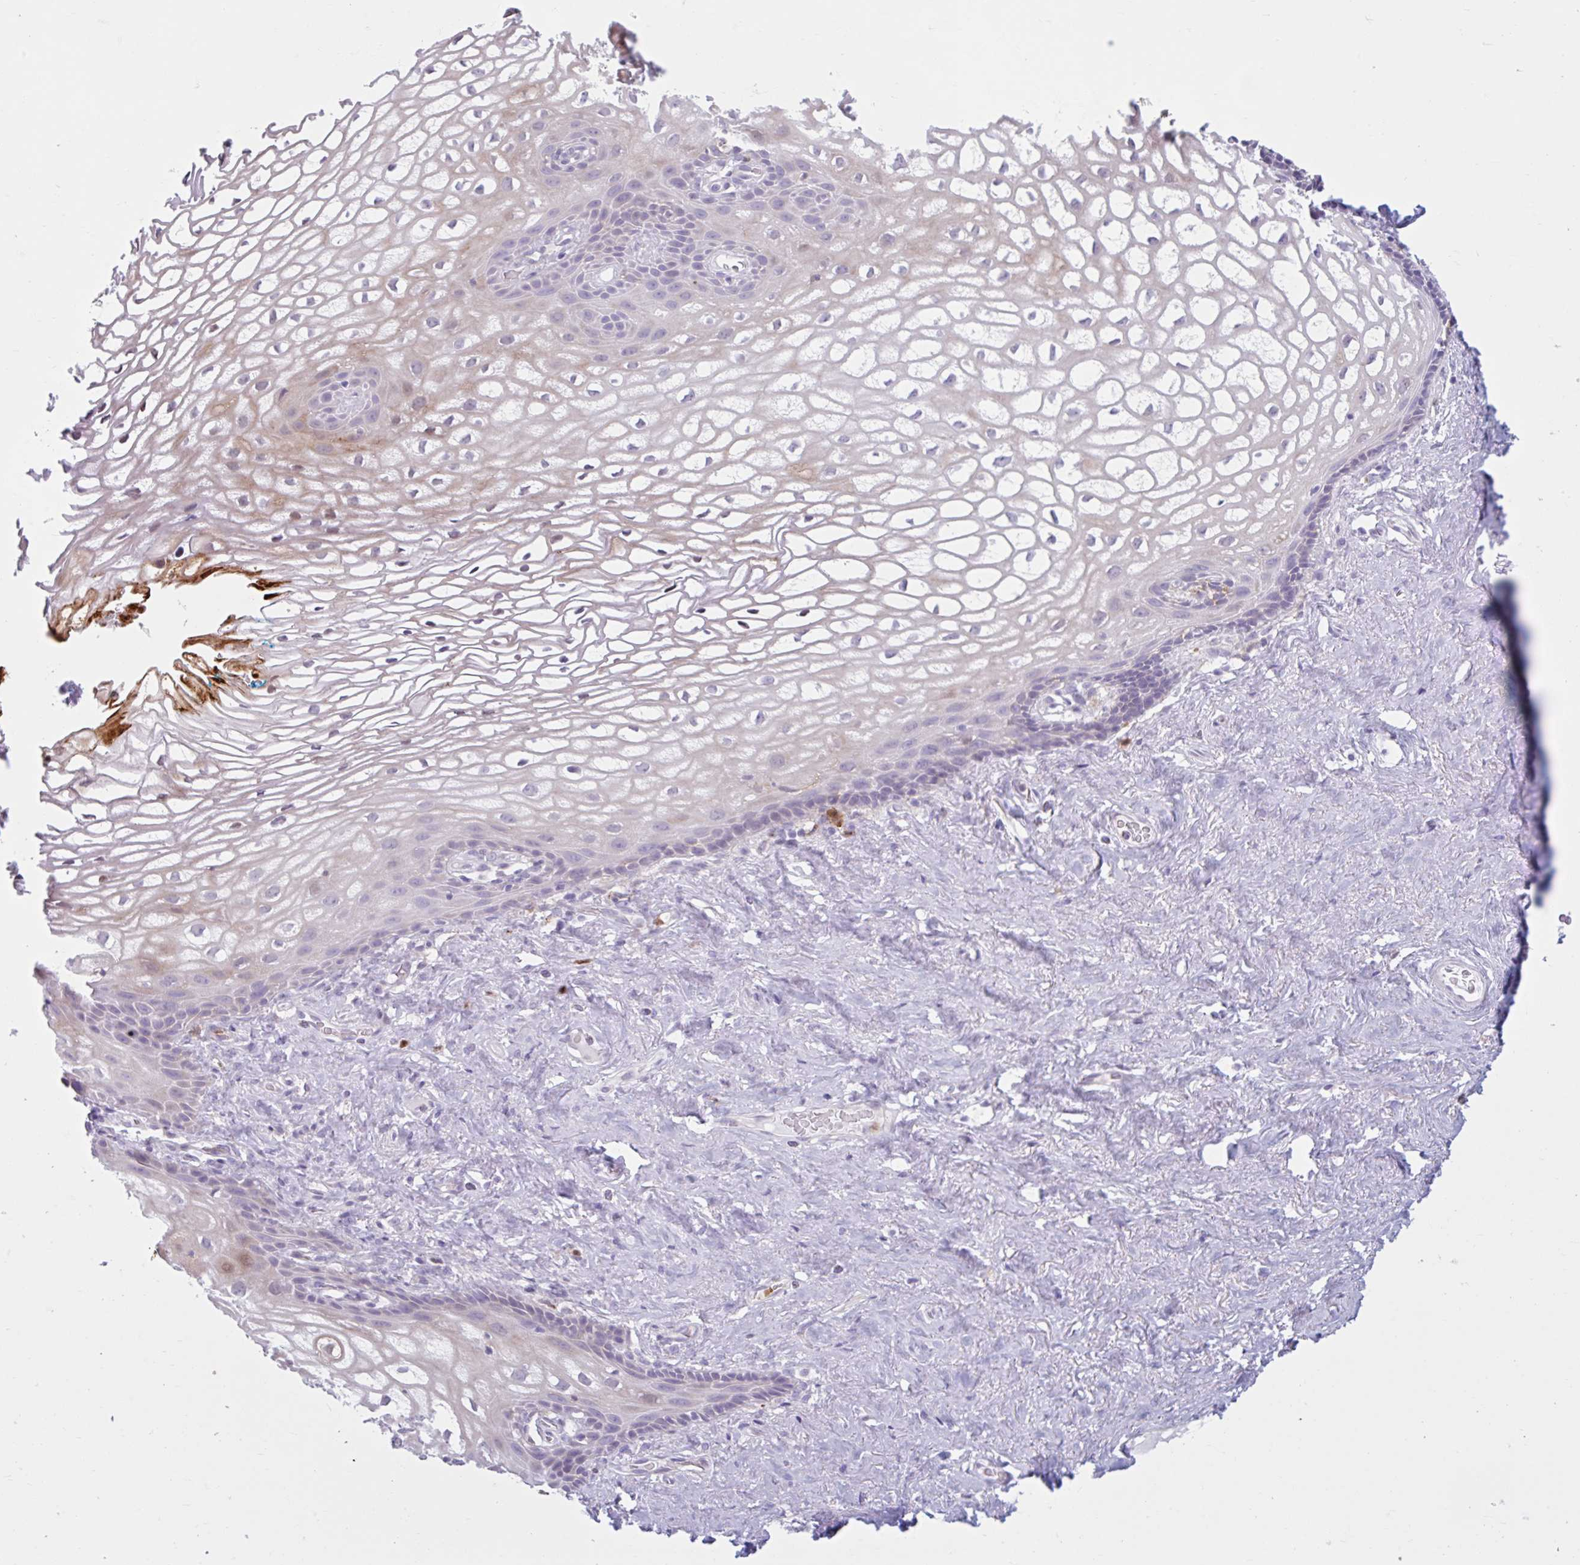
{"staining": {"intensity": "strong", "quantity": "<25%", "location": "cytoplasmic/membranous"}, "tissue": "vagina", "cell_type": "Squamous epithelial cells", "image_type": "normal", "snomed": [{"axis": "morphology", "description": "Normal tissue, NOS"}, {"axis": "morphology", "description": "Adenocarcinoma, NOS"}, {"axis": "topography", "description": "Rectum"}, {"axis": "topography", "description": "Vagina"}, {"axis": "topography", "description": "Peripheral nerve tissue"}], "caption": "The histopathology image reveals staining of unremarkable vagina, revealing strong cytoplasmic/membranous protein expression (brown color) within squamous epithelial cells.", "gene": "CEP120", "patient": {"sex": "female", "age": 71}}